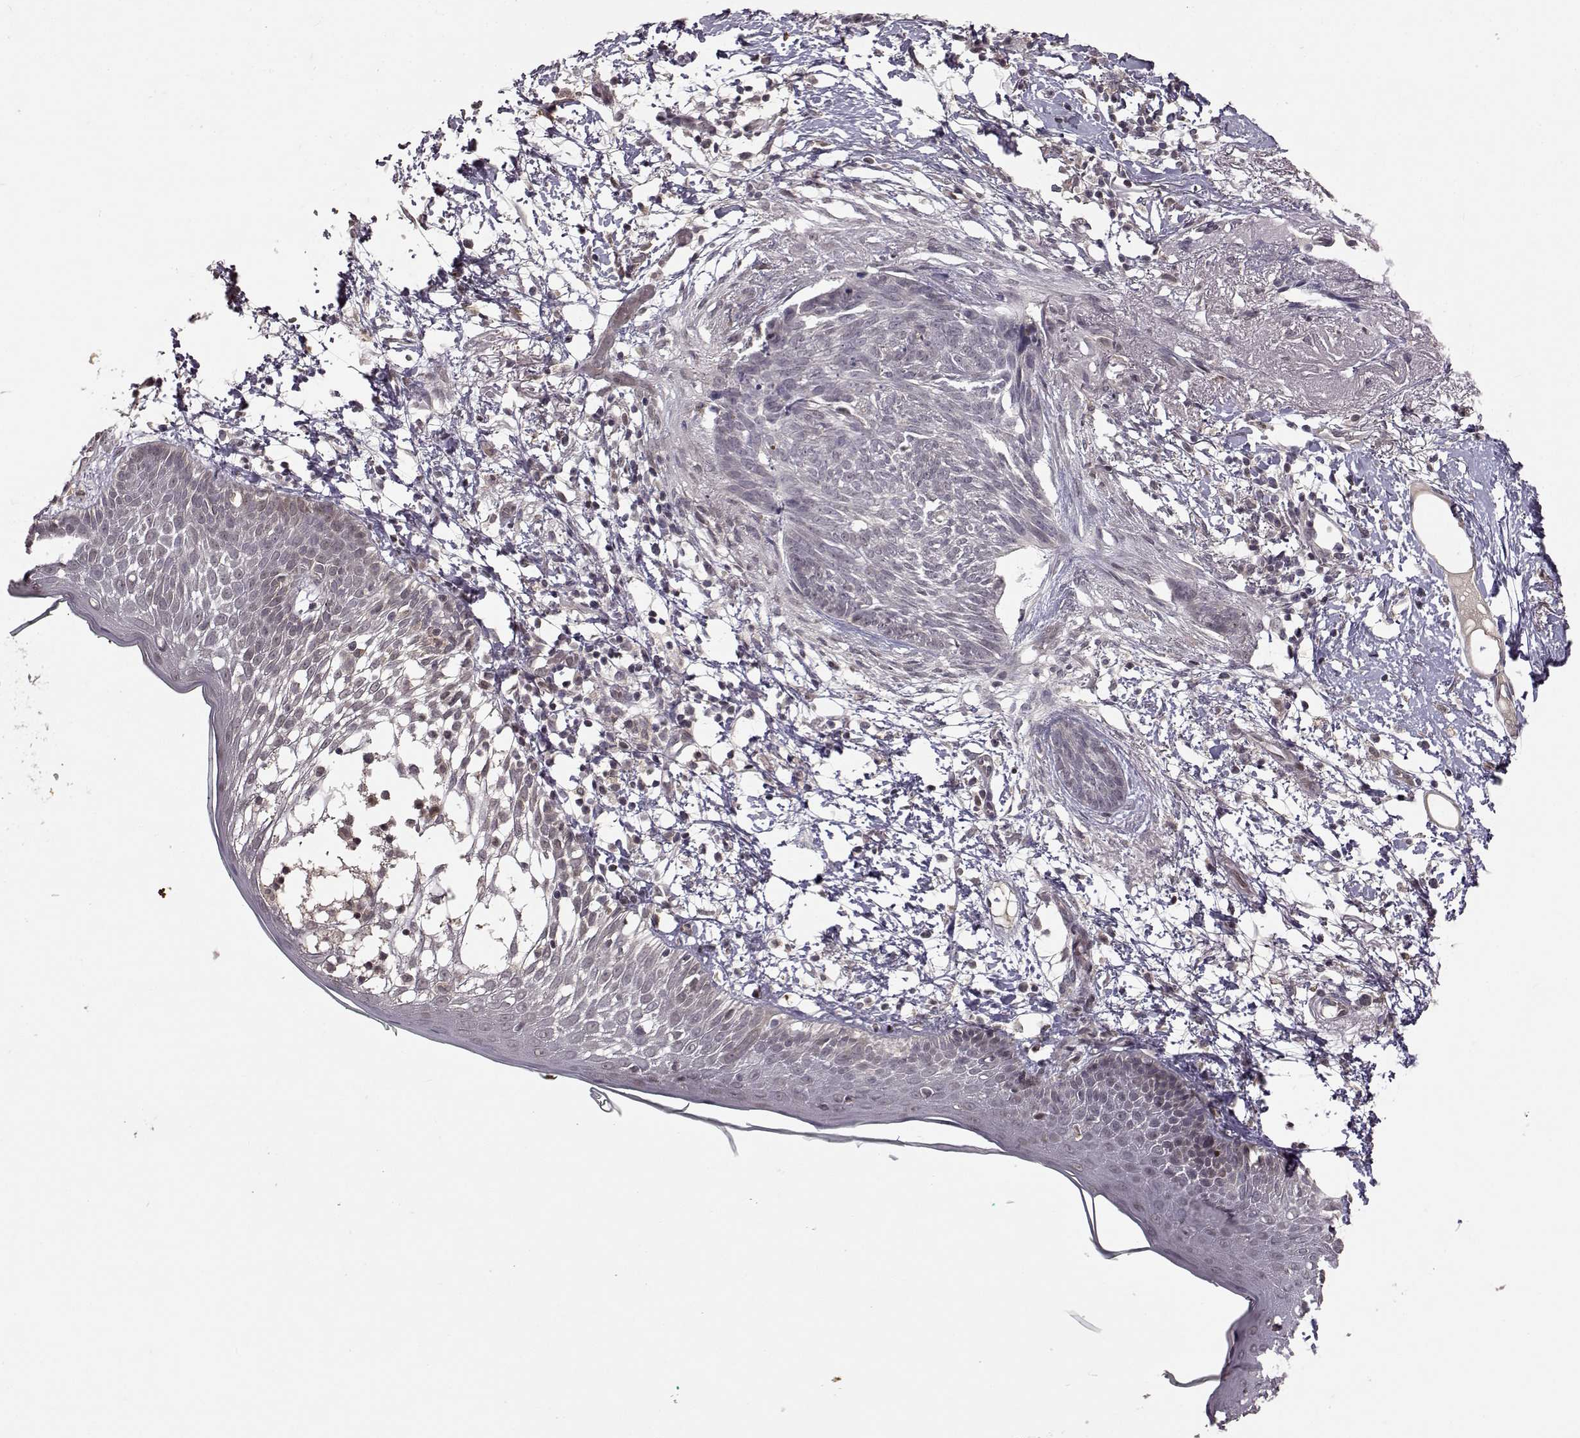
{"staining": {"intensity": "negative", "quantity": "none", "location": "none"}, "tissue": "skin cancer", "cell_type": "Tumor cells", "image_type": "cancer", "snomed": [{"axis": "morphology", "description": "Normal tissue, NOS"}, {"axis": "morphology", "description": "Basal cell carcinoma"}, {"axis": "topography", "description": "Skin"}], "caption": "Histopathology image shows no protein positivity in tumor cells of basal cell carcinoma (skin) tissue. (DAB (3,3'-diaminobenzidine) IHC with hematoxylin counter stain).", "gene": "NTRK2", "patient": {"sex": "male", "age": 84}}